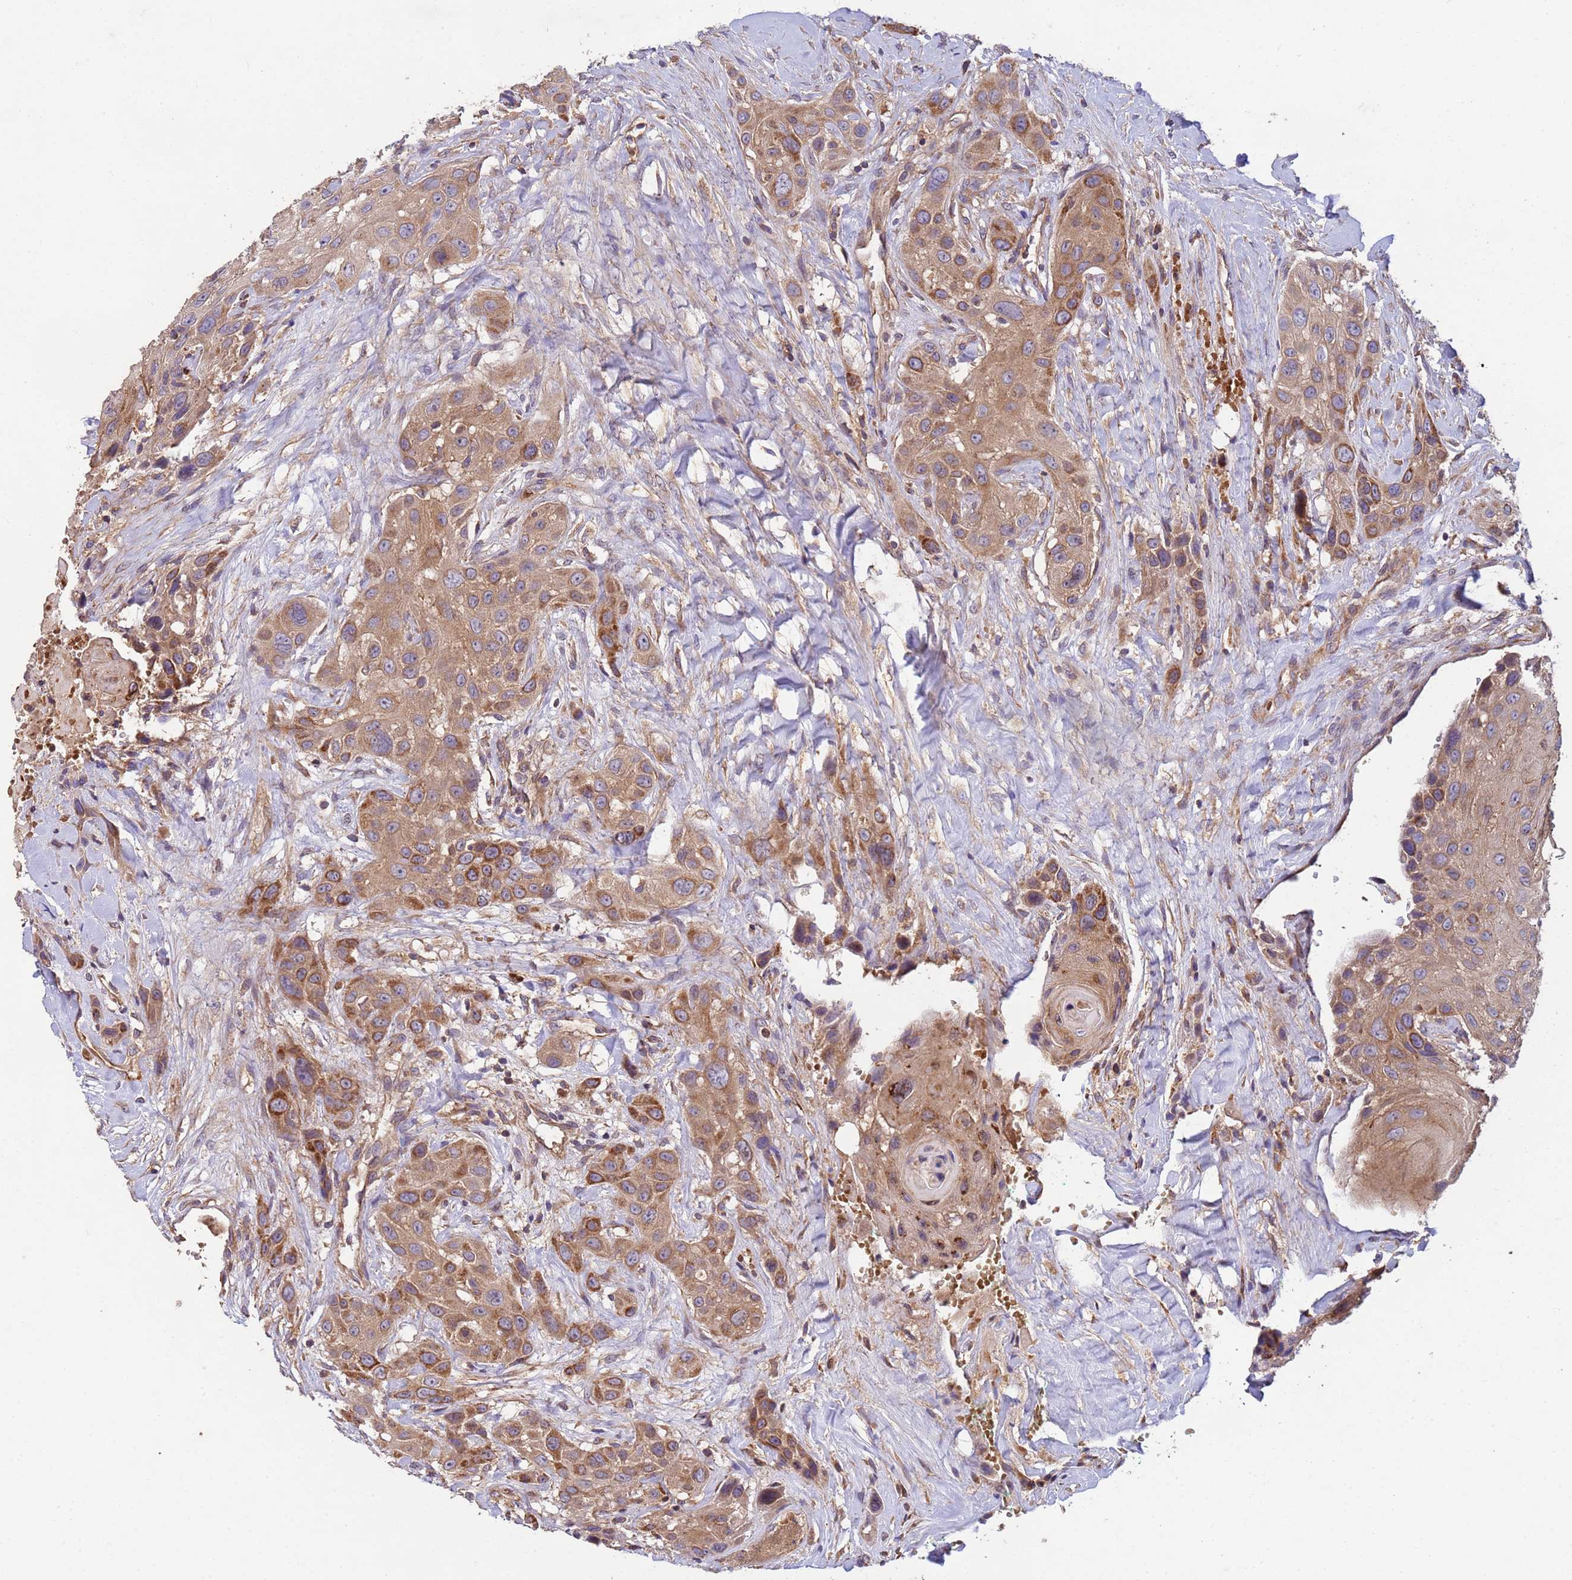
{"staining": {"intensity": "moderate", "quantity": ">75%", "location": "cytoplasmic/membranous"}, "tissue": "head and neck cancer", "cell_type": "Tumor cells", "image_type": "cancer", "snomed": [{"axis": "morphology", "description": "Squamous cell carcinoma, NOS"}, {"axis": "topography", "description": "Head-Neck"}], "caption": "Immunohistochemical staining of human squamous cell carcinoma (head and neck) displays medium levels of moderate cytoplasmic/membranous positivity in about >75% of tumor cells. The staining was performed using DAB to visualize the protein expression in brown, while the nuclei were stained in blue with hematoxylin (Magnification: 20x).", "gene": "RAB10", "patient": {"sex": "male", "age": 81}}